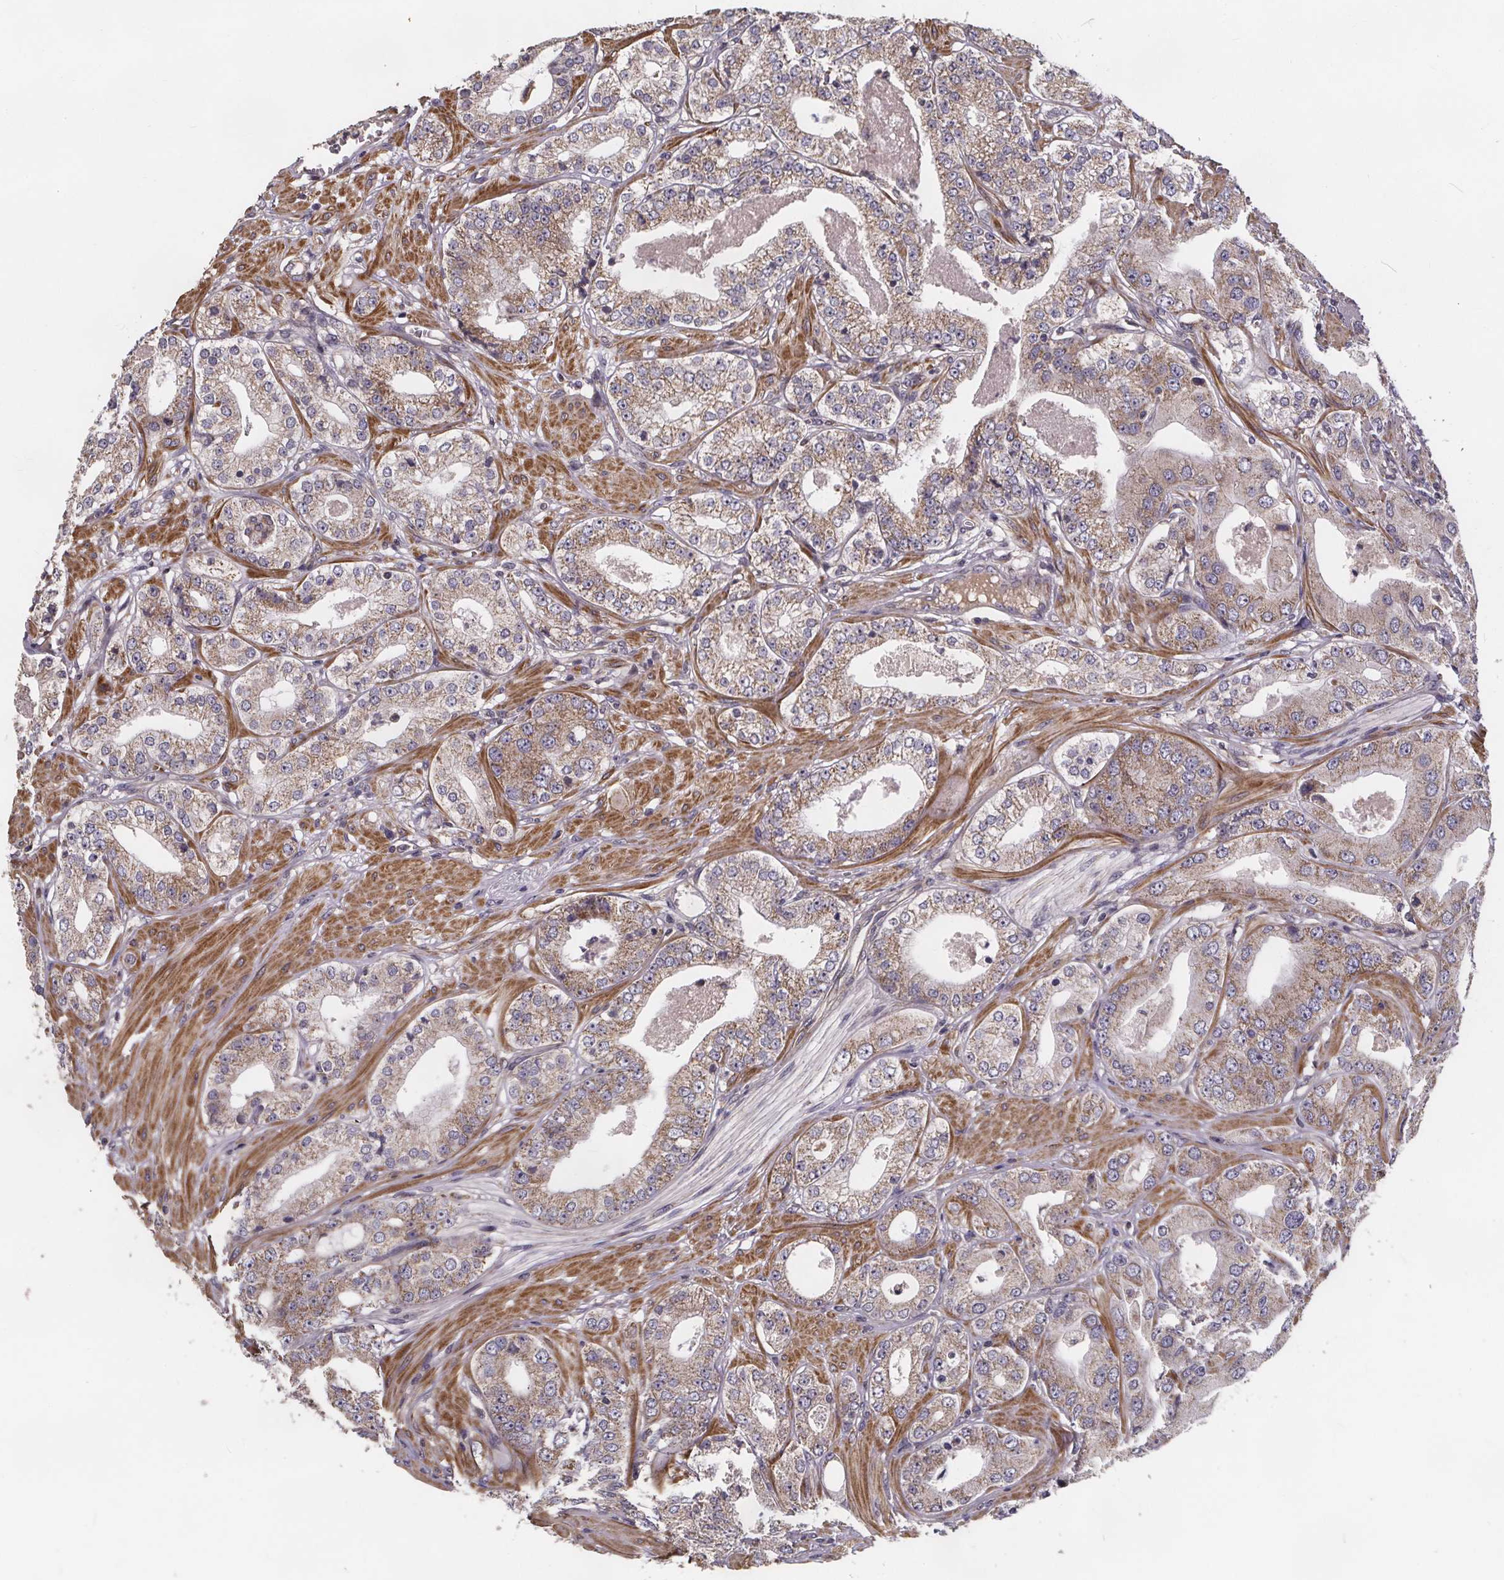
{"staining": {"intensity": "moderate", "quantity": ">75%", "location": "cytoplasmic/membranous"}, "tissue": "prostate cancer", "cell_type": "Tumor cells", "image_type": "cancer", "snomed": [{"axis": "morphology", "description": "Adenocarcinoma, Low grade"}, {"axis": "topography", "description": "Prostate"}], "caption": "There is medium levels of moderate cytoplasmic/membranous expression in tumor cells of low-grade adenocarcinoma (prostate), as demonstrated by immunohistochemical staining (brown color).", "gene": "YME1L1", "patient": {"sex": "male", "age": 60}}